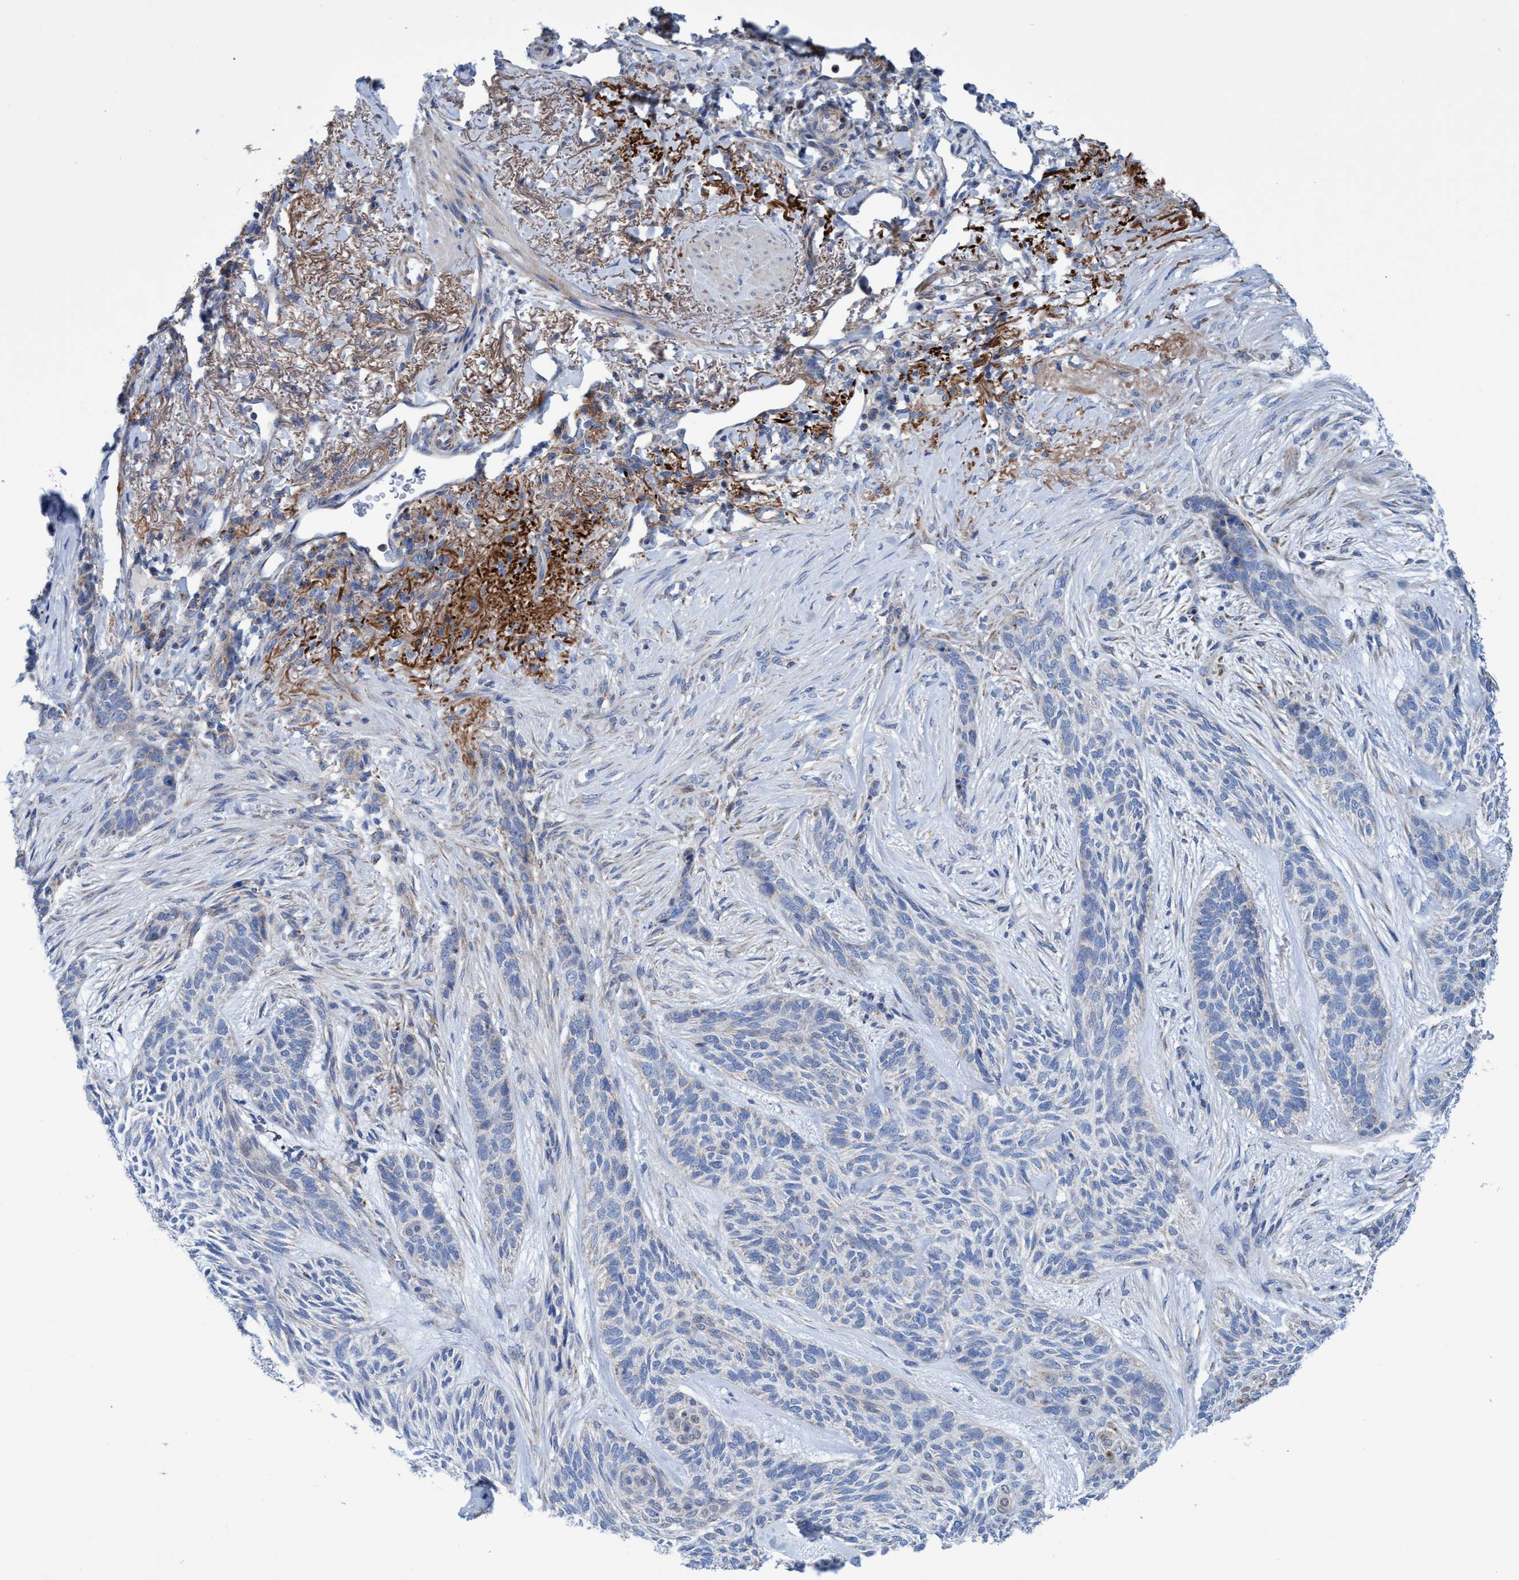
{"staining": {"intensity": "negative", "quantity": "none", "location": "none"}, "tissue": "skin cancer", "cell_type": "Tumor cells", "image_type": "cancer", "snomed": [{"axis": "morphology", "description": "Basal cell carcinoma"}, {"axis": "topography", "description": "Skin"}], "caption": "The image reveals no significant expression in tumor cells of skin cancer. The staining is performed using DAB (3,3'-diaminobenzidine) brown chromogen with nuclei counter-stained in using hematoxylin.", "gene": "ZNF750", "patient": {"sex": "male", "age": 55}}